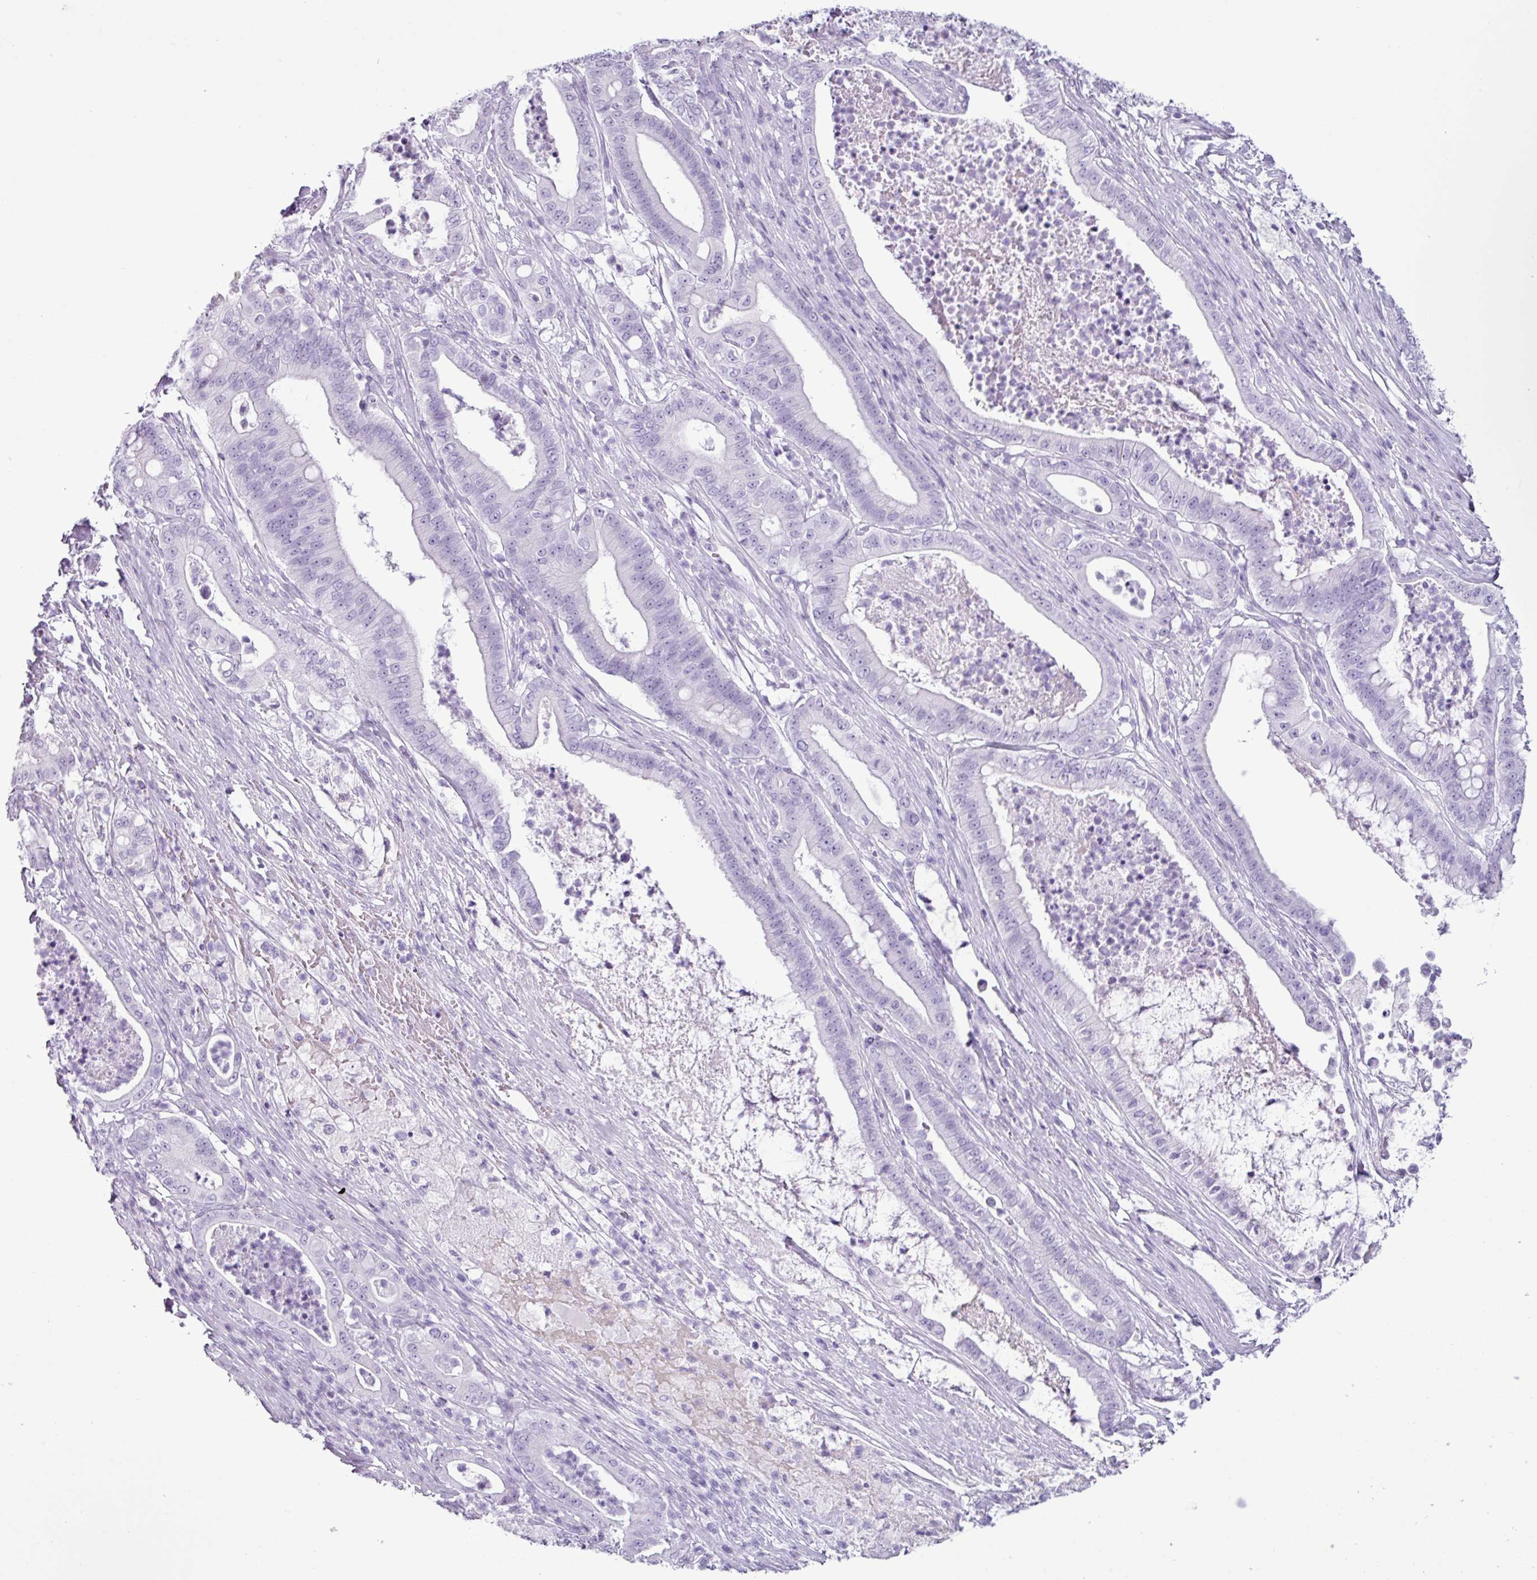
{"staining": {"intensity": "negative", "quantity": "none", "location": "none"}, "tissue": "pancreatic cancer", "cell_type": "Tumor cells", "image_type": "cancer", "snomed": [{"axis": "morphology", "description": "Adenocarcinoma, NOS"}, {"axis": "topography", "description": "Pancreas"}], "caption": "This is an immunohistochemistry (IHC) micrograph of pancreatic cancer. There is no expression in tumor cells.", "gene": "SCT", "patient": {"sex": "male", "age": 71}}